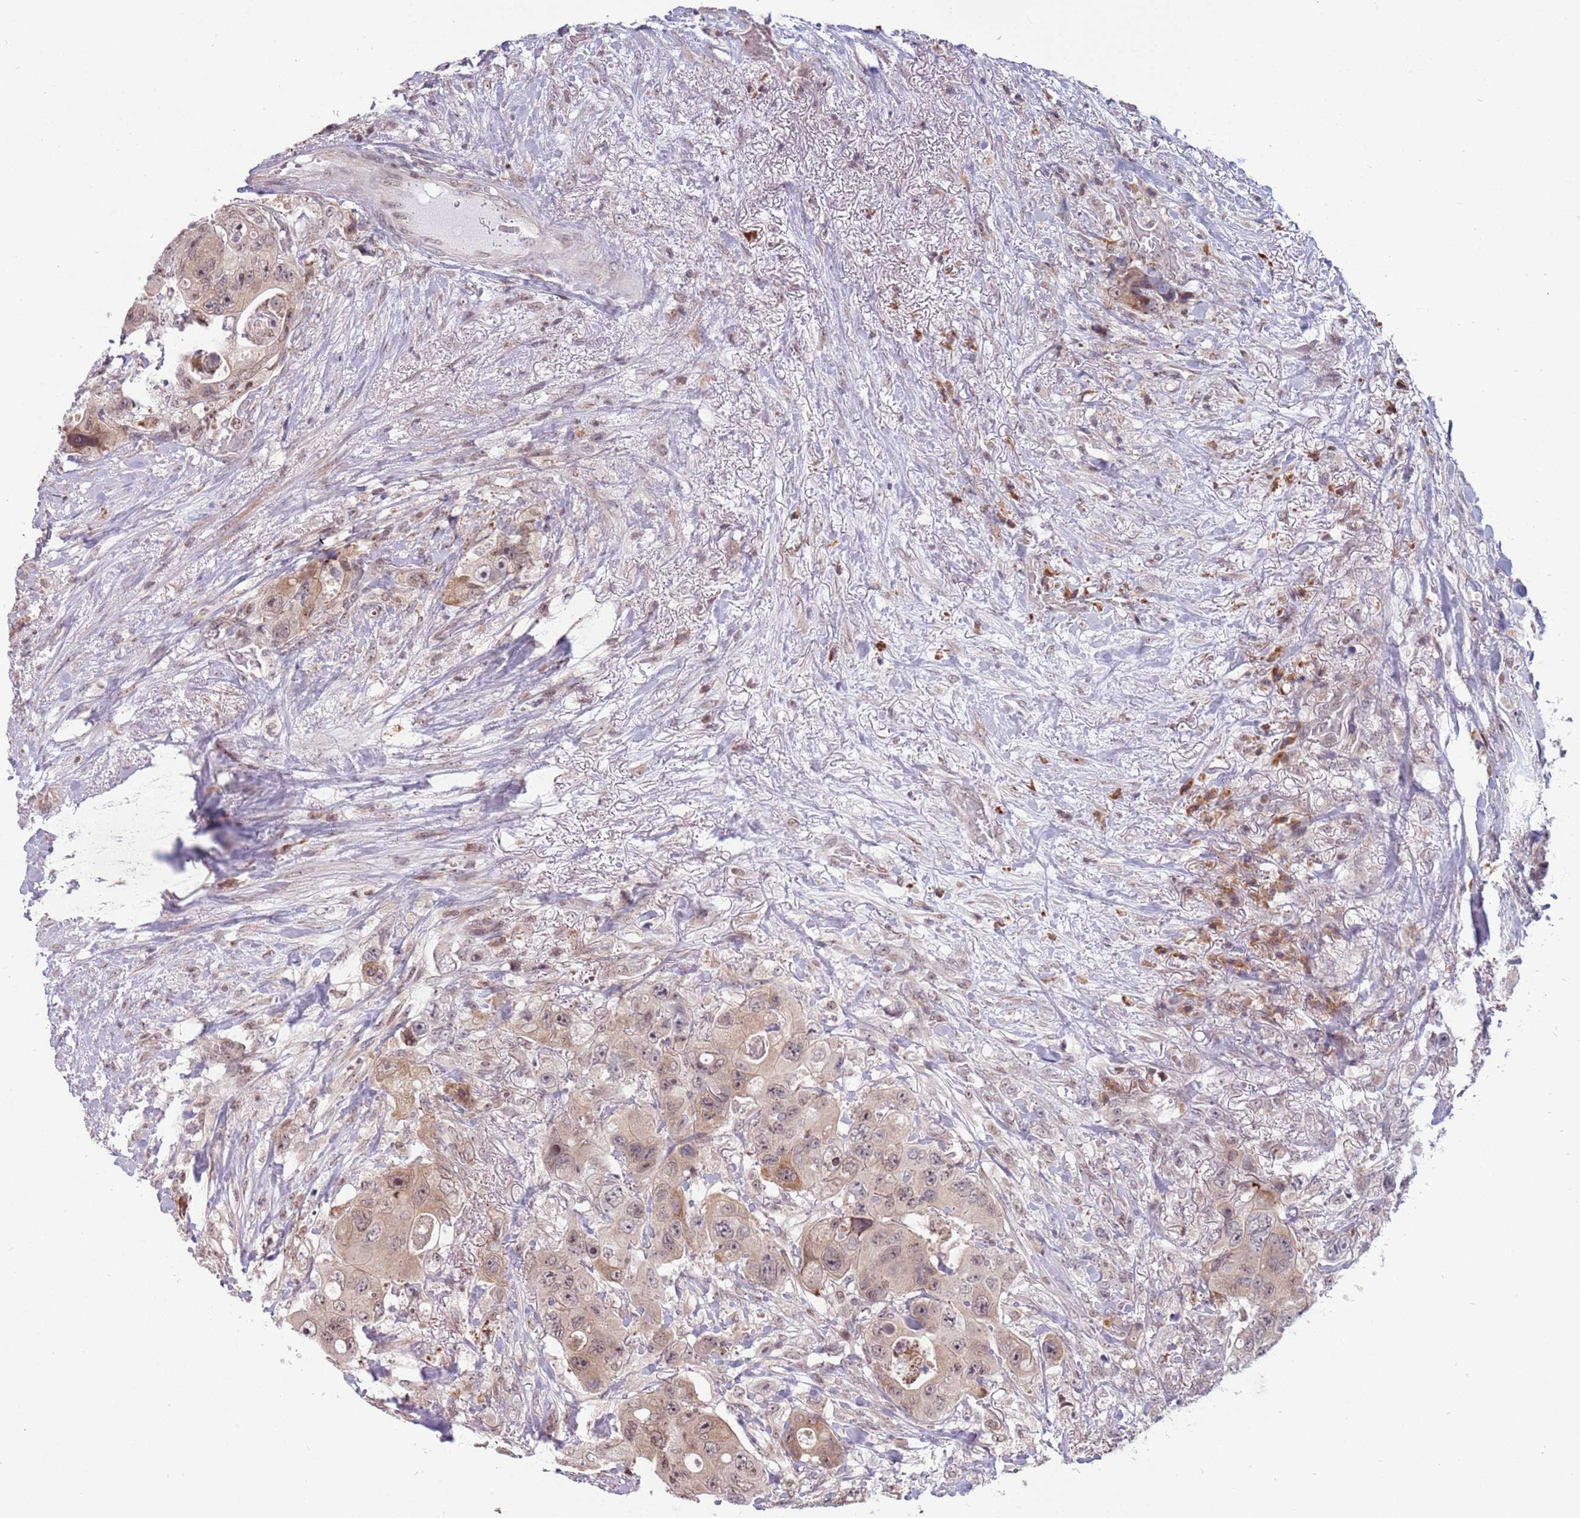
{"staining": {"intensity": "weak", "quantity": ">75%", "location": "cytoplasmic/membranous,nuclear"}, "tissue": "colorectal cancer", "cell_type": "Tumor cells", "image_type": "cancer", "snomed": [{"axis": "morphology", "description": "Adenocarcinoma, NOS"}, {"axis": "topography", "description": "Colon"}], "caption": "Colorectal cancer (adenocarcinoma) stained for a protein shows weak cytoplasmic/membranous and nuclear positivity in tumor cells.", "gene": "BARD1", "patient": {"sex": "female", "age": 46}}